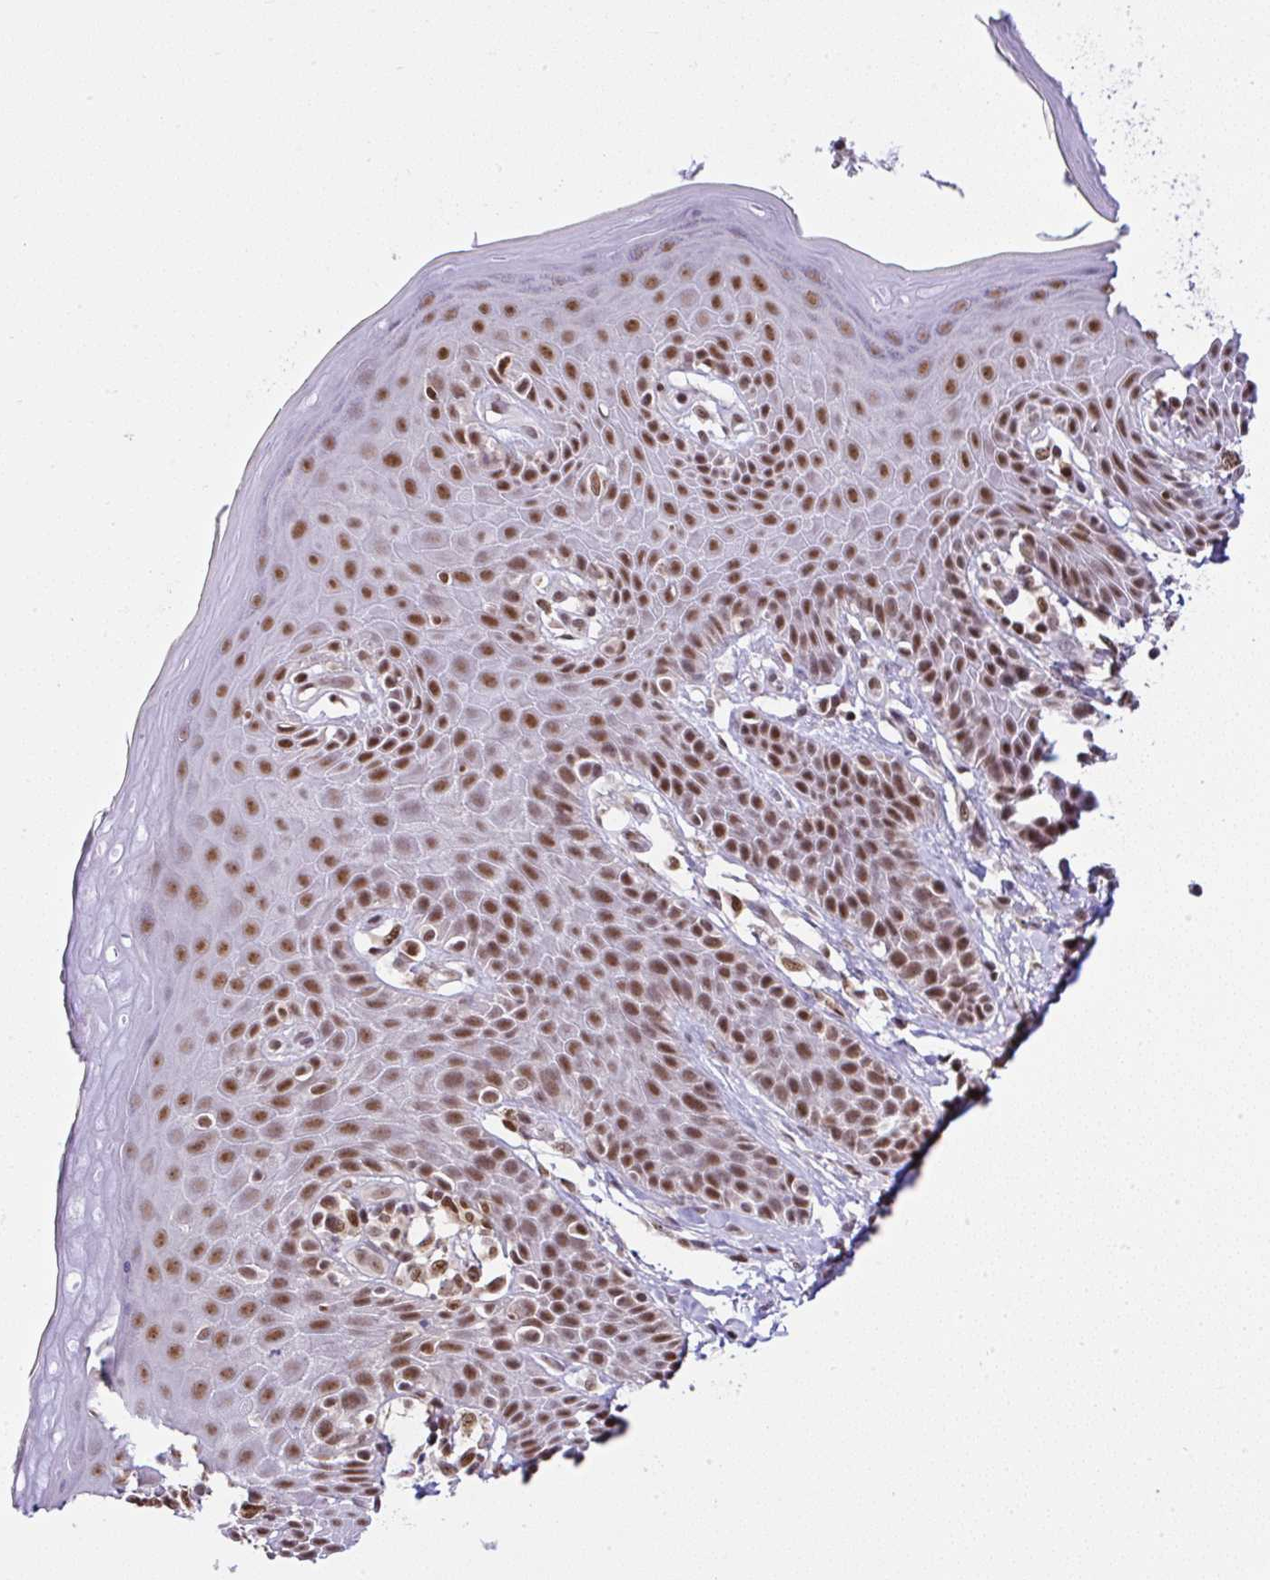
{"staining": {"intensity": "strong", "quantity": ">75%", "location": "nuclear"}, "tissue": "skin", "cell_type": "Epidermal cells", "image_type": "normal", "snomed": [{"axis": "morphology", "description": "Normal tissue, NOS"}, {"axis": "topography", "description": "Peripheral nerve tissue"}], "caption": "This photomicrograph displays IHC staining of benign skin, with high strong nuclear expression in about >75% of epidermal cells.", "gene": "PTPN2", "patient": {"sex": "male", "age": 51}}